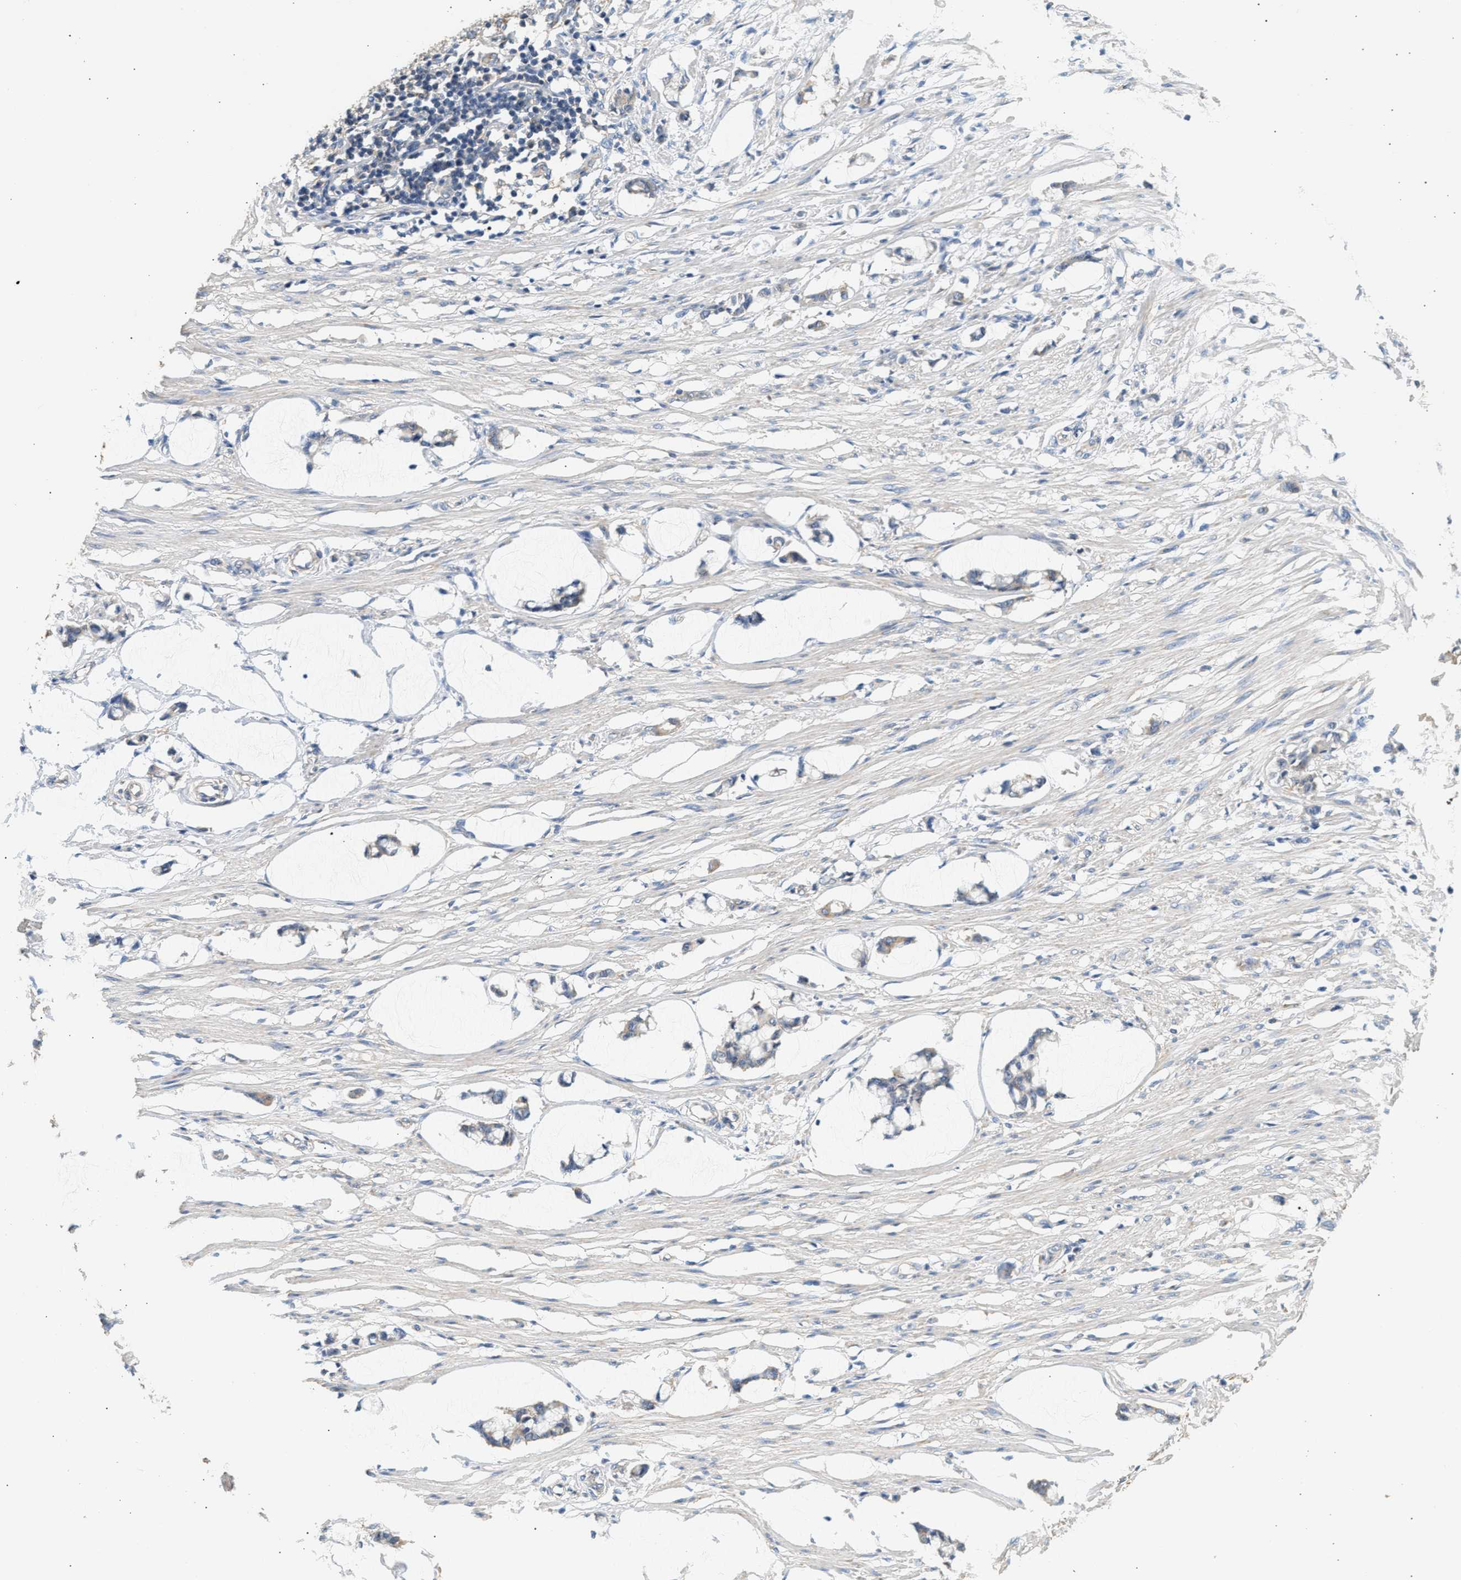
{"staining": {"intensity": "negative", "quantity": "none", "location": "none"}, "tissue": "smooth muscle", "cell_type": "Smooth muscle cells", "image_type": "normal", "snomed": [{"axis": "morphology", "description": "Normal tissue, NOS"}, {"axis": "morphology", "description": "Adenocarcinoma, NOS"}, {"axis": "topography", "description": "Smooth muscle"}, {"axis": "topography", "description": "Colon"}], "caption": "Immunohistochemistry (IHC) image of unremarkable human smooth muscle stained for a protein (brown), which reveals no staining in smooth muscle cells.", "gene": "WDR31", "patient": {"sex": "male", "age": 14}}